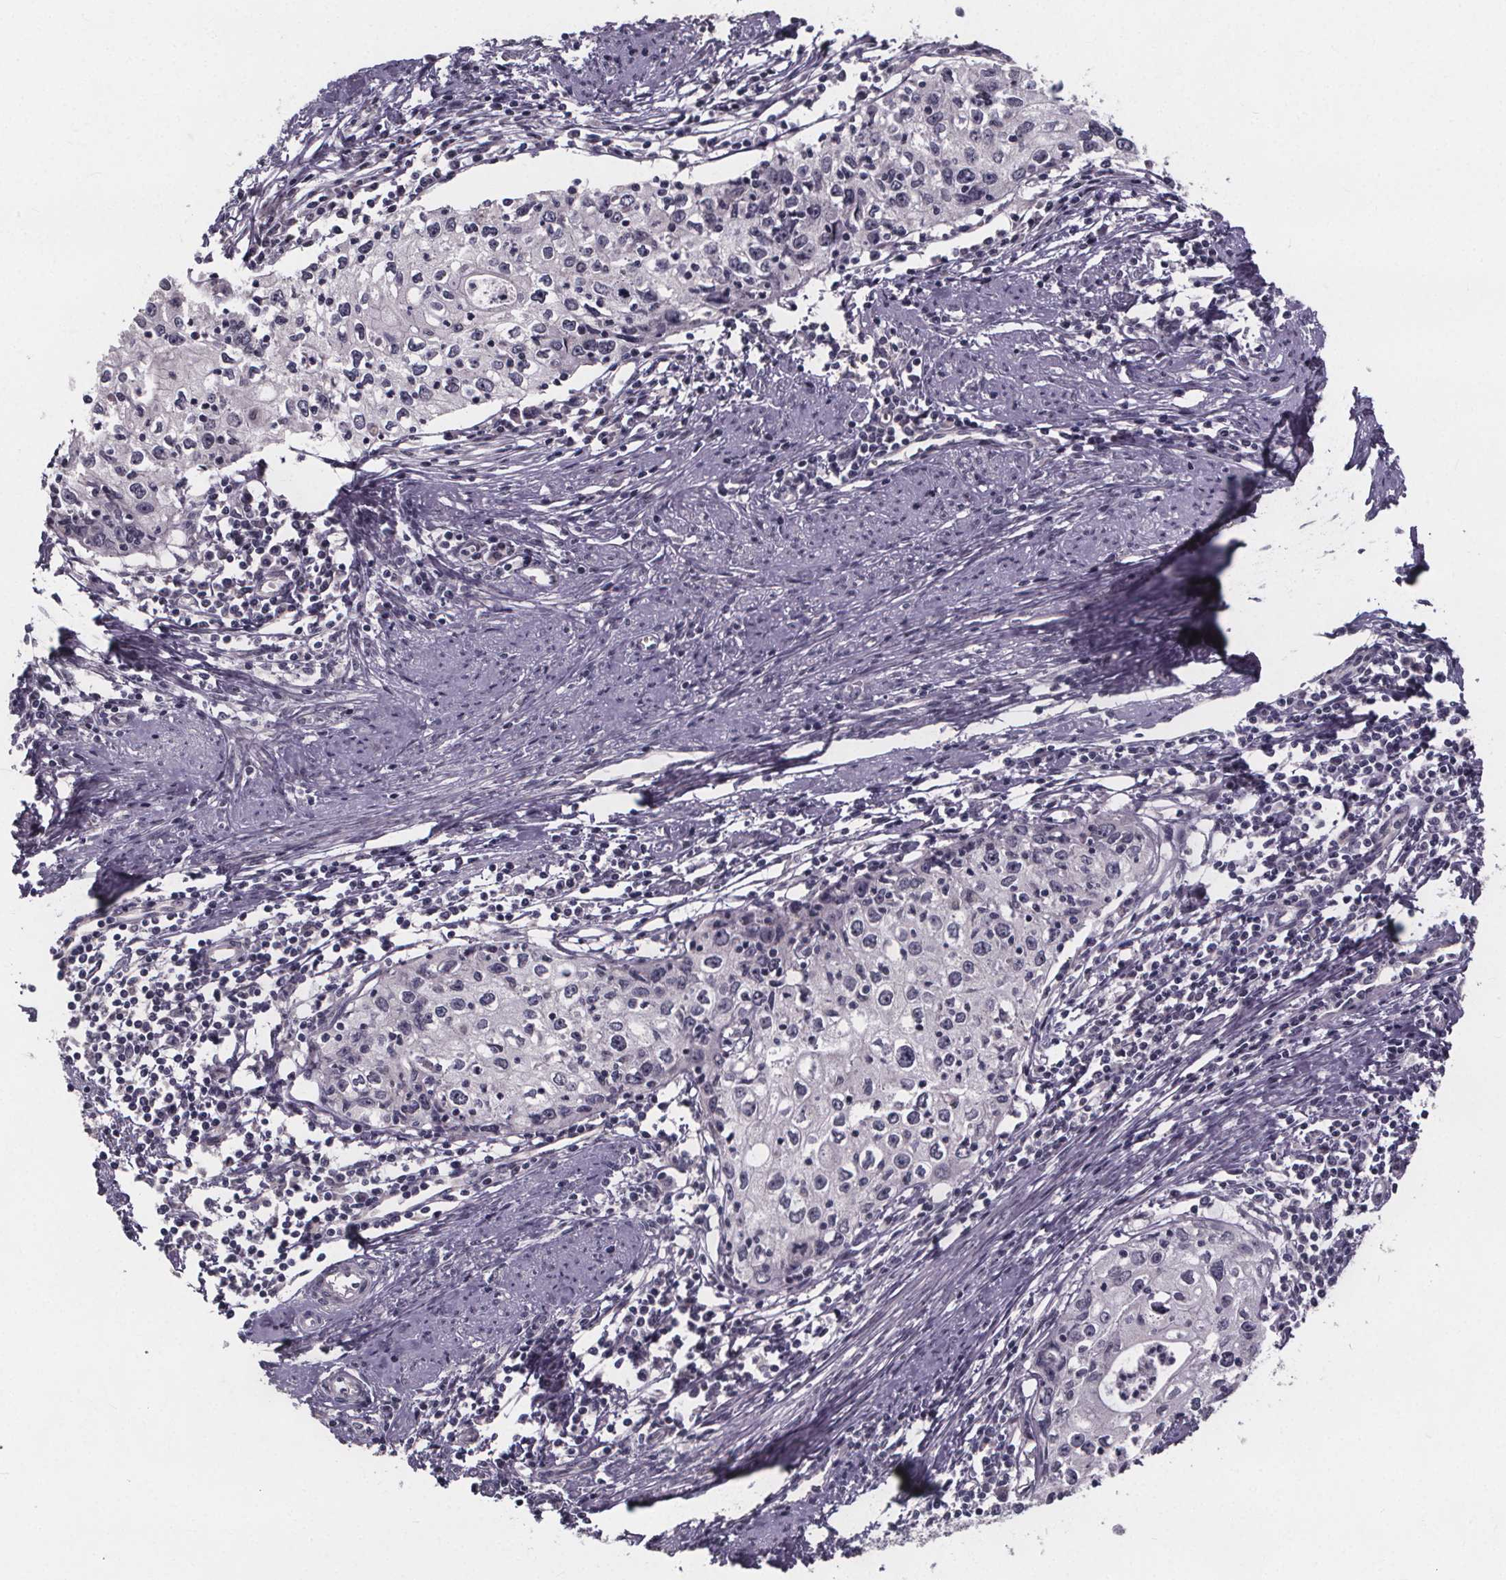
{"staining": {"intensity": "negative", "quantity": "none", "location": "none"}, "tissue": "cervical cancer", "cell_type": "Tumor cells", "image_type": "cancer", "snomed": [{"axis": "morphology", "description": "Squamous cell carcinoma, NOS"}, {"axis": "topography", "description": "Cervix"}], "caption": "High magnification brightfield microscopy of cervical squamous cell carcinoma stained with DAB (brown) and counterstained with hematoxylin (blue): tumor cells show no significant expression.", "gene": "FAM181B", "patient": {"sex": "female", "age": 40}}